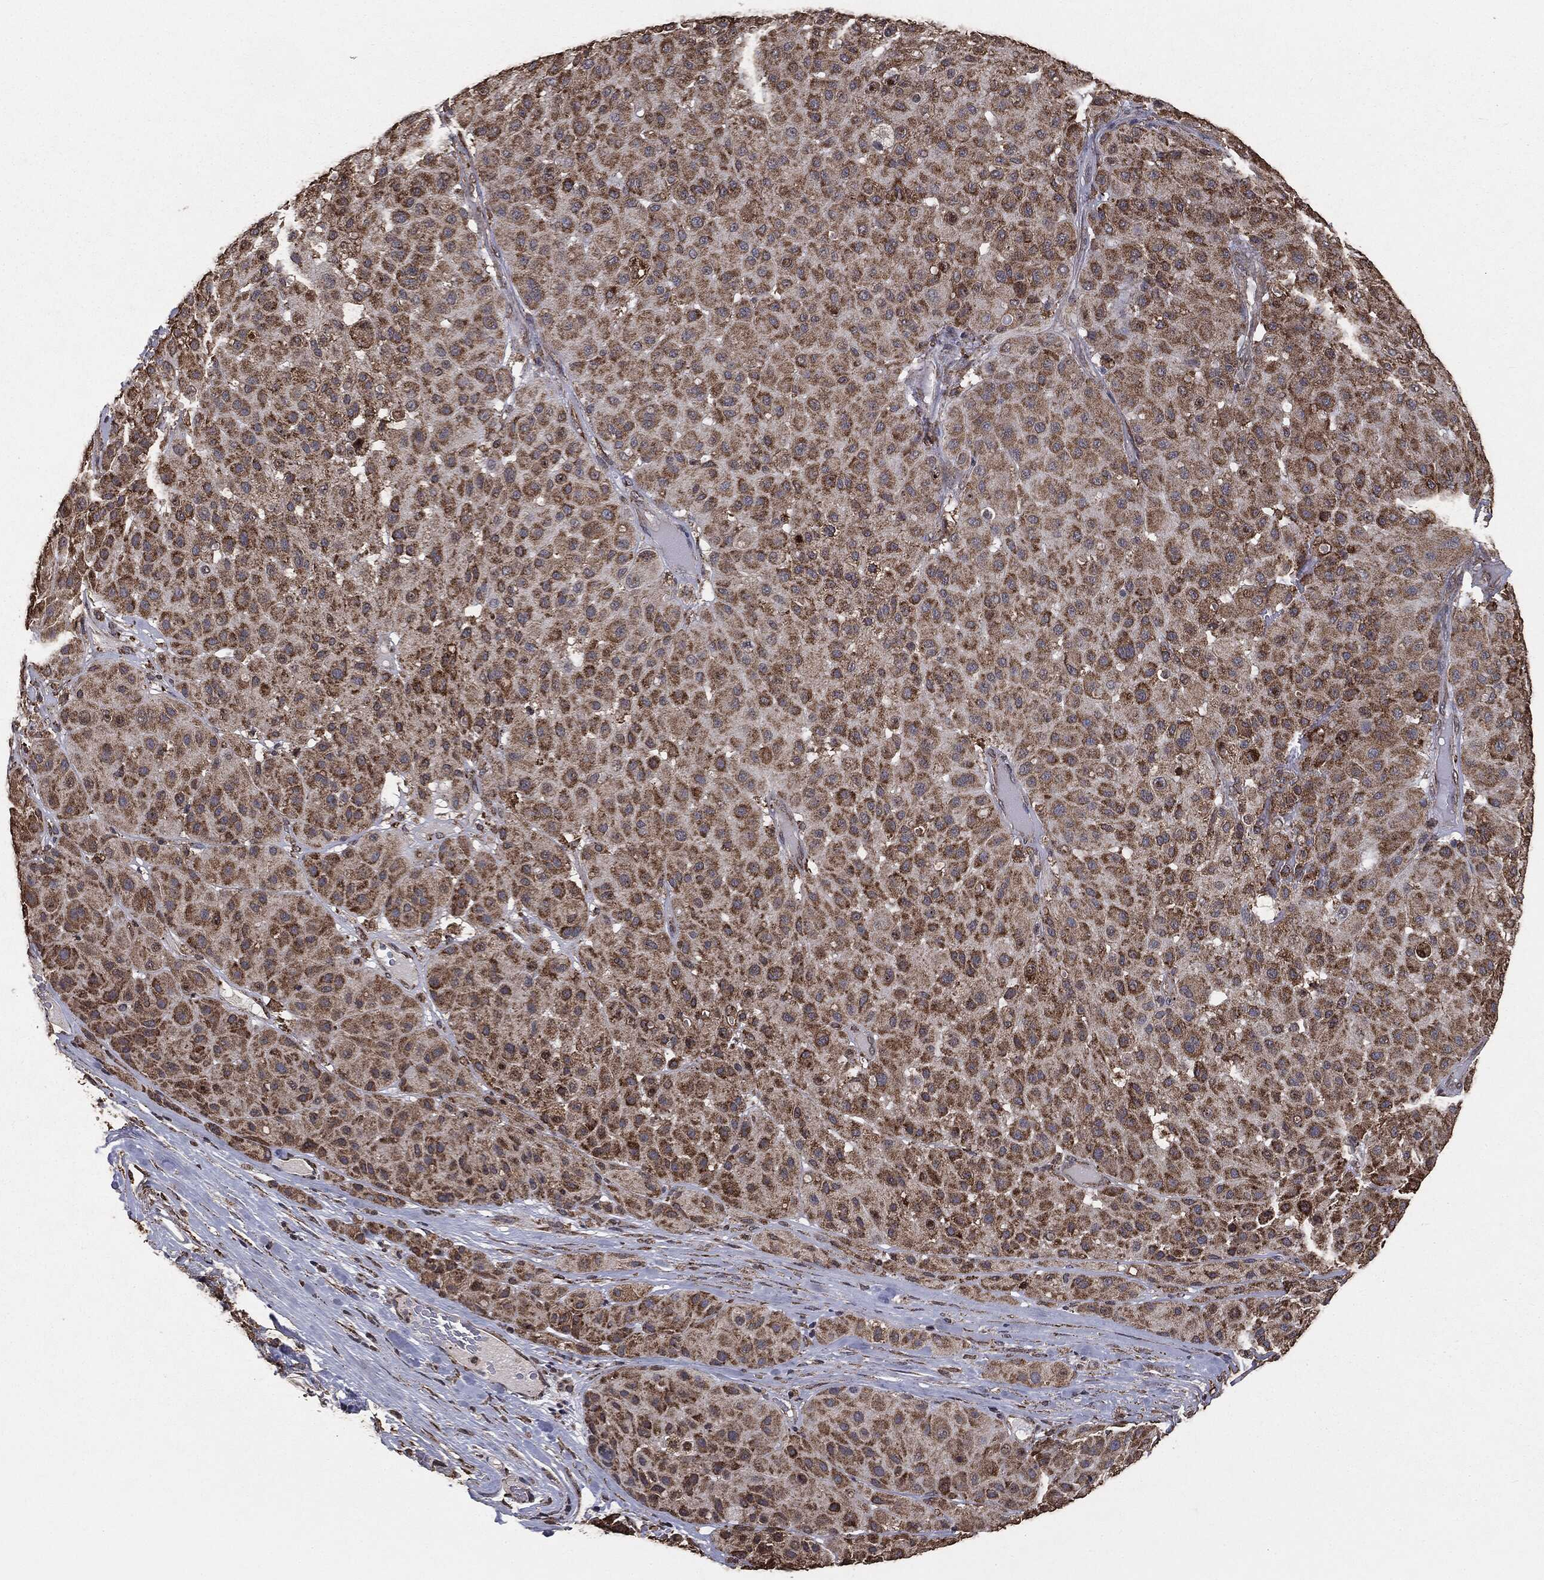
{"staining": {"intensity": "moderate", "quantity": ">75%", "location": "cytoplasmic/membranous"}, "tissue": "melanoma", "cell_type": "Tumor cells", "image_type": "cancer", "snomed": [{"axis": "morphology", "description": "Malignant melanoma, Metastatic site"}, {"axis": "topography", "description": "Smooth muscle"}], "caption": "The photomicrograph displays immunohistochemical staining of malignant melanoma (metastatic site). There is moderate cytoplasmic/membranous expression is identified in about >75% of tumor cells.", "gene": "MTOR", "patient": {"sex": "male", "age": 41}}